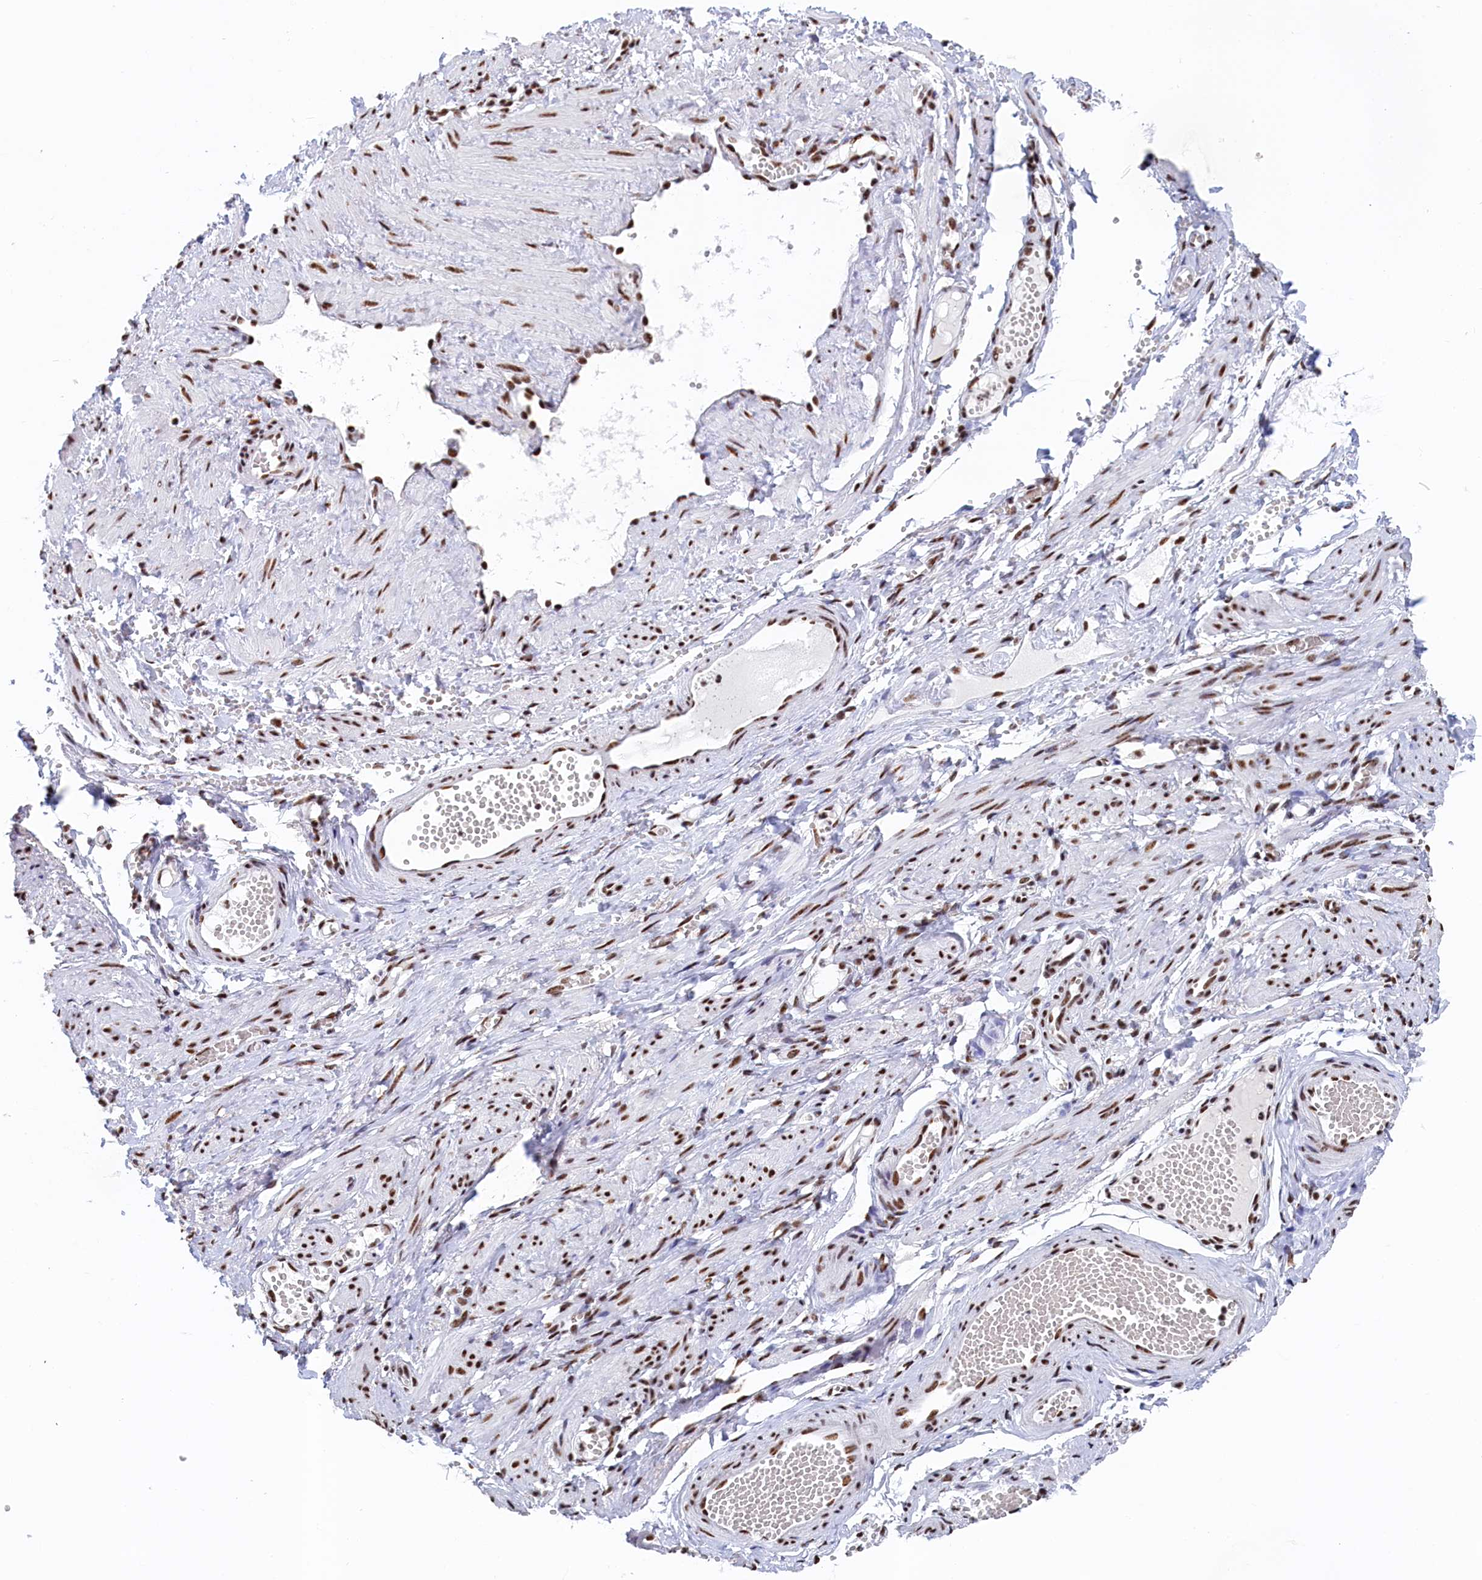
{"staining": {"intensity": "strong", "quantity": ">75%", "location": "nuclear"}, "tissue": "soft tissue", "cell_type": "Chondrocytes", "image_type": "normal", "snomed": [{"axis": "morphology", "description": "Normal tissue, NOS"}, {"axis": "topography", "description": "Smooth muscle"}, {"axis": "topography", "description": "Peripheral nerve tissue"}], "caption": "Human soft tissue stained for a protein (brown) demonstrates strong nuclear positive positivity in approximately >75% of chondrocytes.", "gene": "MOSPD3", "patient": {"sex": "female", "age": 39}}